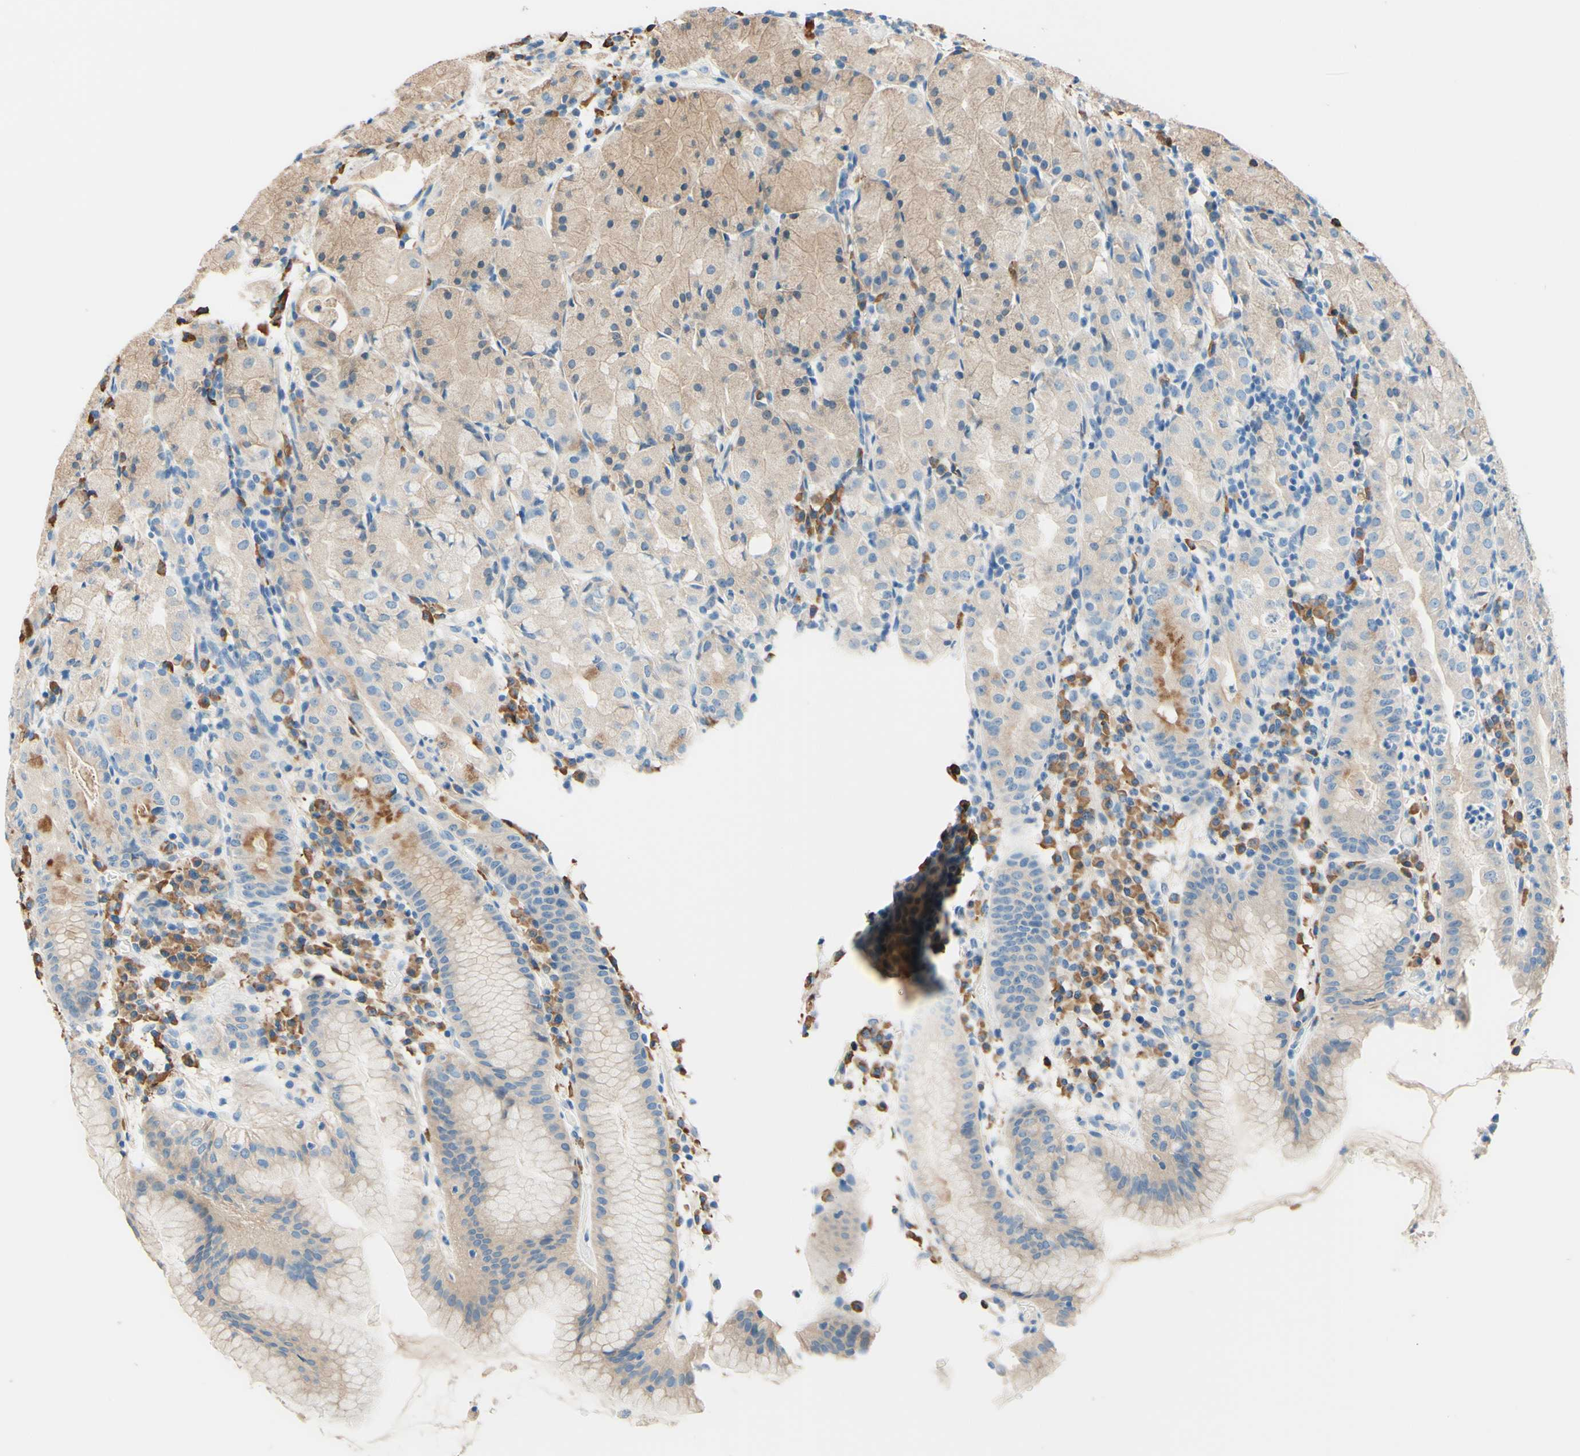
{"staining": {"intensity": "weak", "quantity": "25%-75%", "location": "cytoplasmic/membranous"}, "tissue": "stomach", "cell_type": "Glandular cells", "image_type": "normal", "snomed": [{"axis": "morphology", "description": "Normal tissue, NOS"}, {"axis": "topography", "description": "Stomach"}, {"axis": "topography", "description": "Stomach, lower"}], "caption": "Protein staining by immunohistochemistry reveals weak cytoplasmic/membranous positivity in approximately 25%-75% of glandular cells in unremarkable stomach.", "gene": "PASD1", "patient": {"sex": "female", "age": 75}}